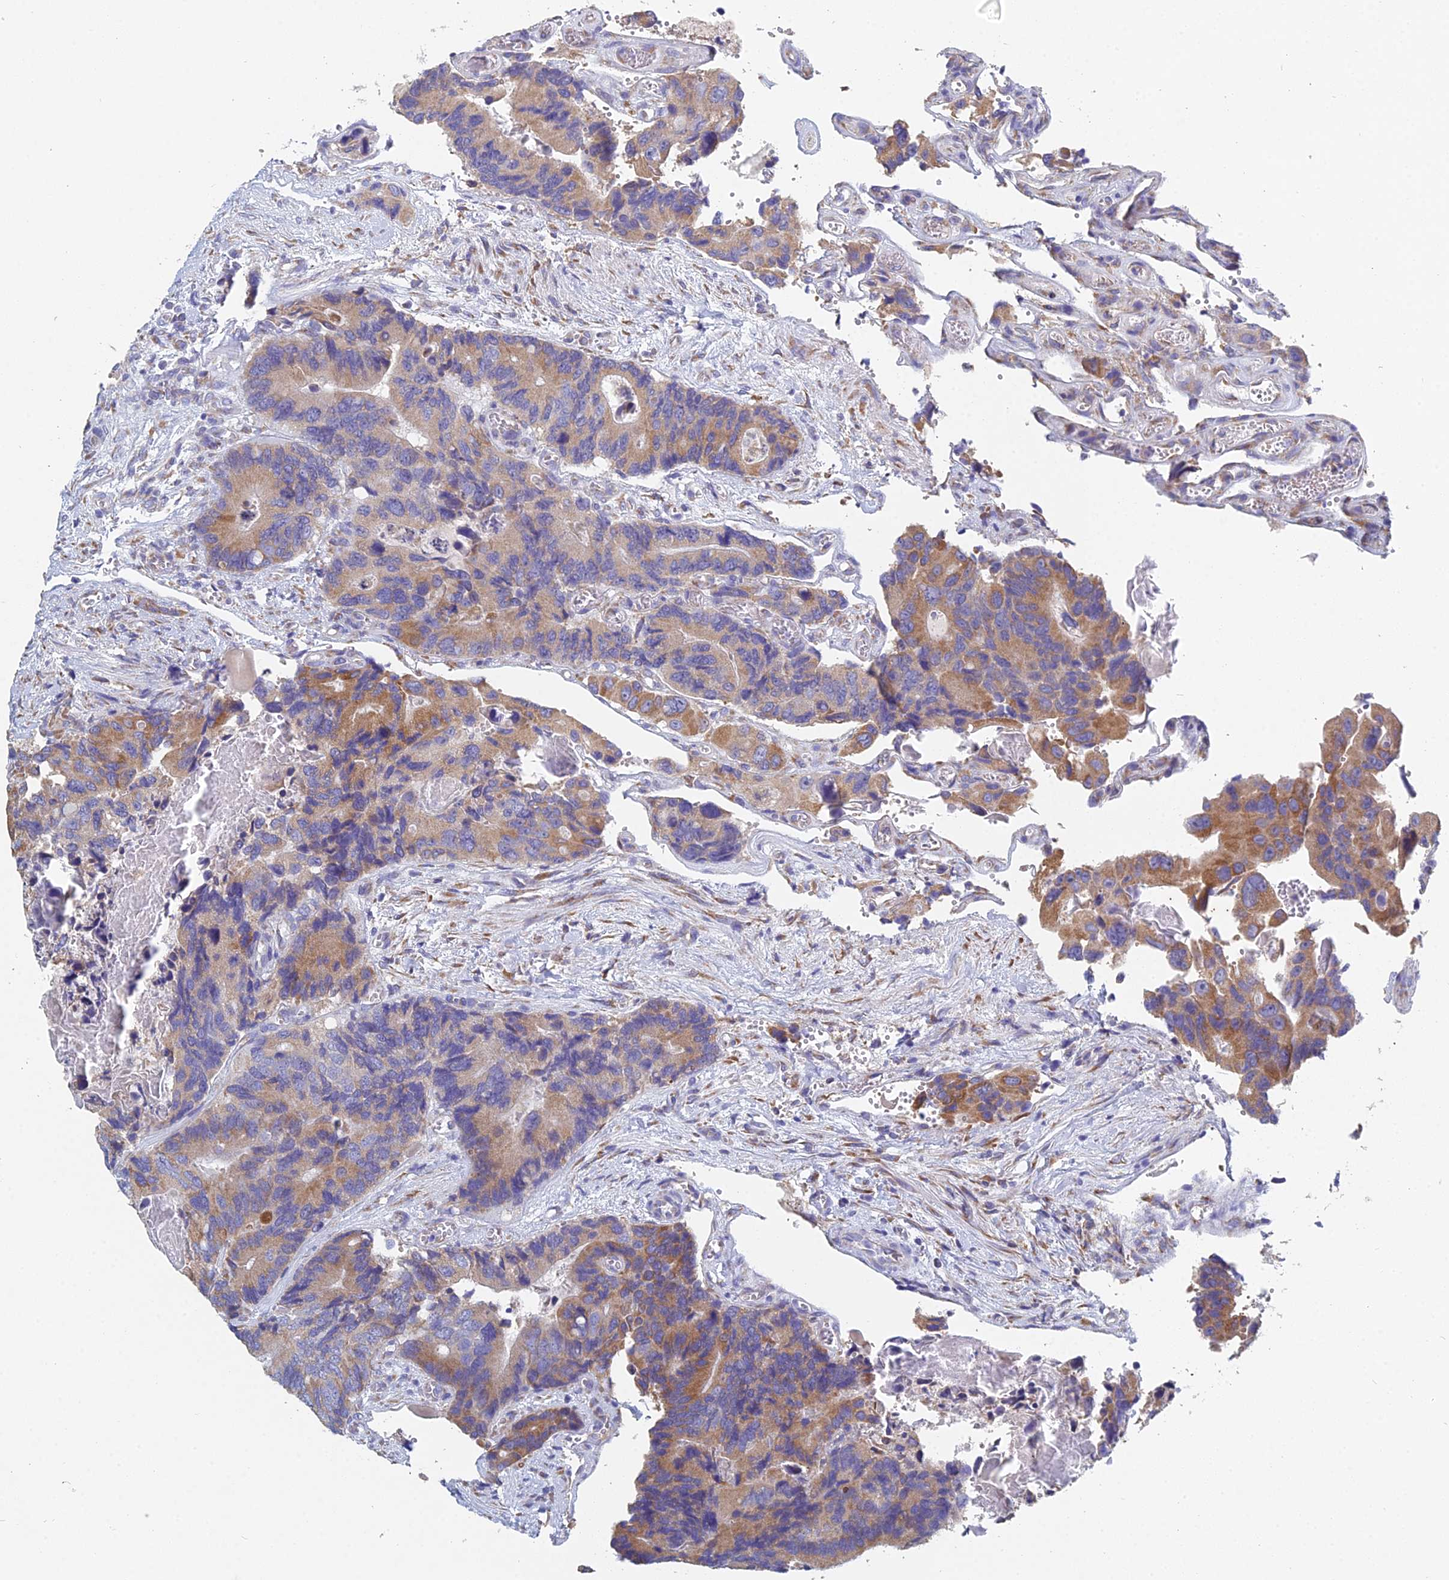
{"staining": {"intensity": "moderate", "quantity": "25%-75%", "location": "cytoplasmic/membranous"}, "tissue": "colorectal cancer", "cell_type": "Tumor cells", "image_type": "cancer", "snomed": [{"axis": "morphology", "description": "Adenocarcinoma, NOS"}, {"axis": "topography", "description": "Colon"}], "caption": "Moderate cytoplasmic/membranous staining for a protein is appreciated in about 25%-75% of tumor cells of colorectal cancer using immunohistochemistry (IHC).", "gene": "CRACR2B", "patient": {"sex": "male", "age": 84}}